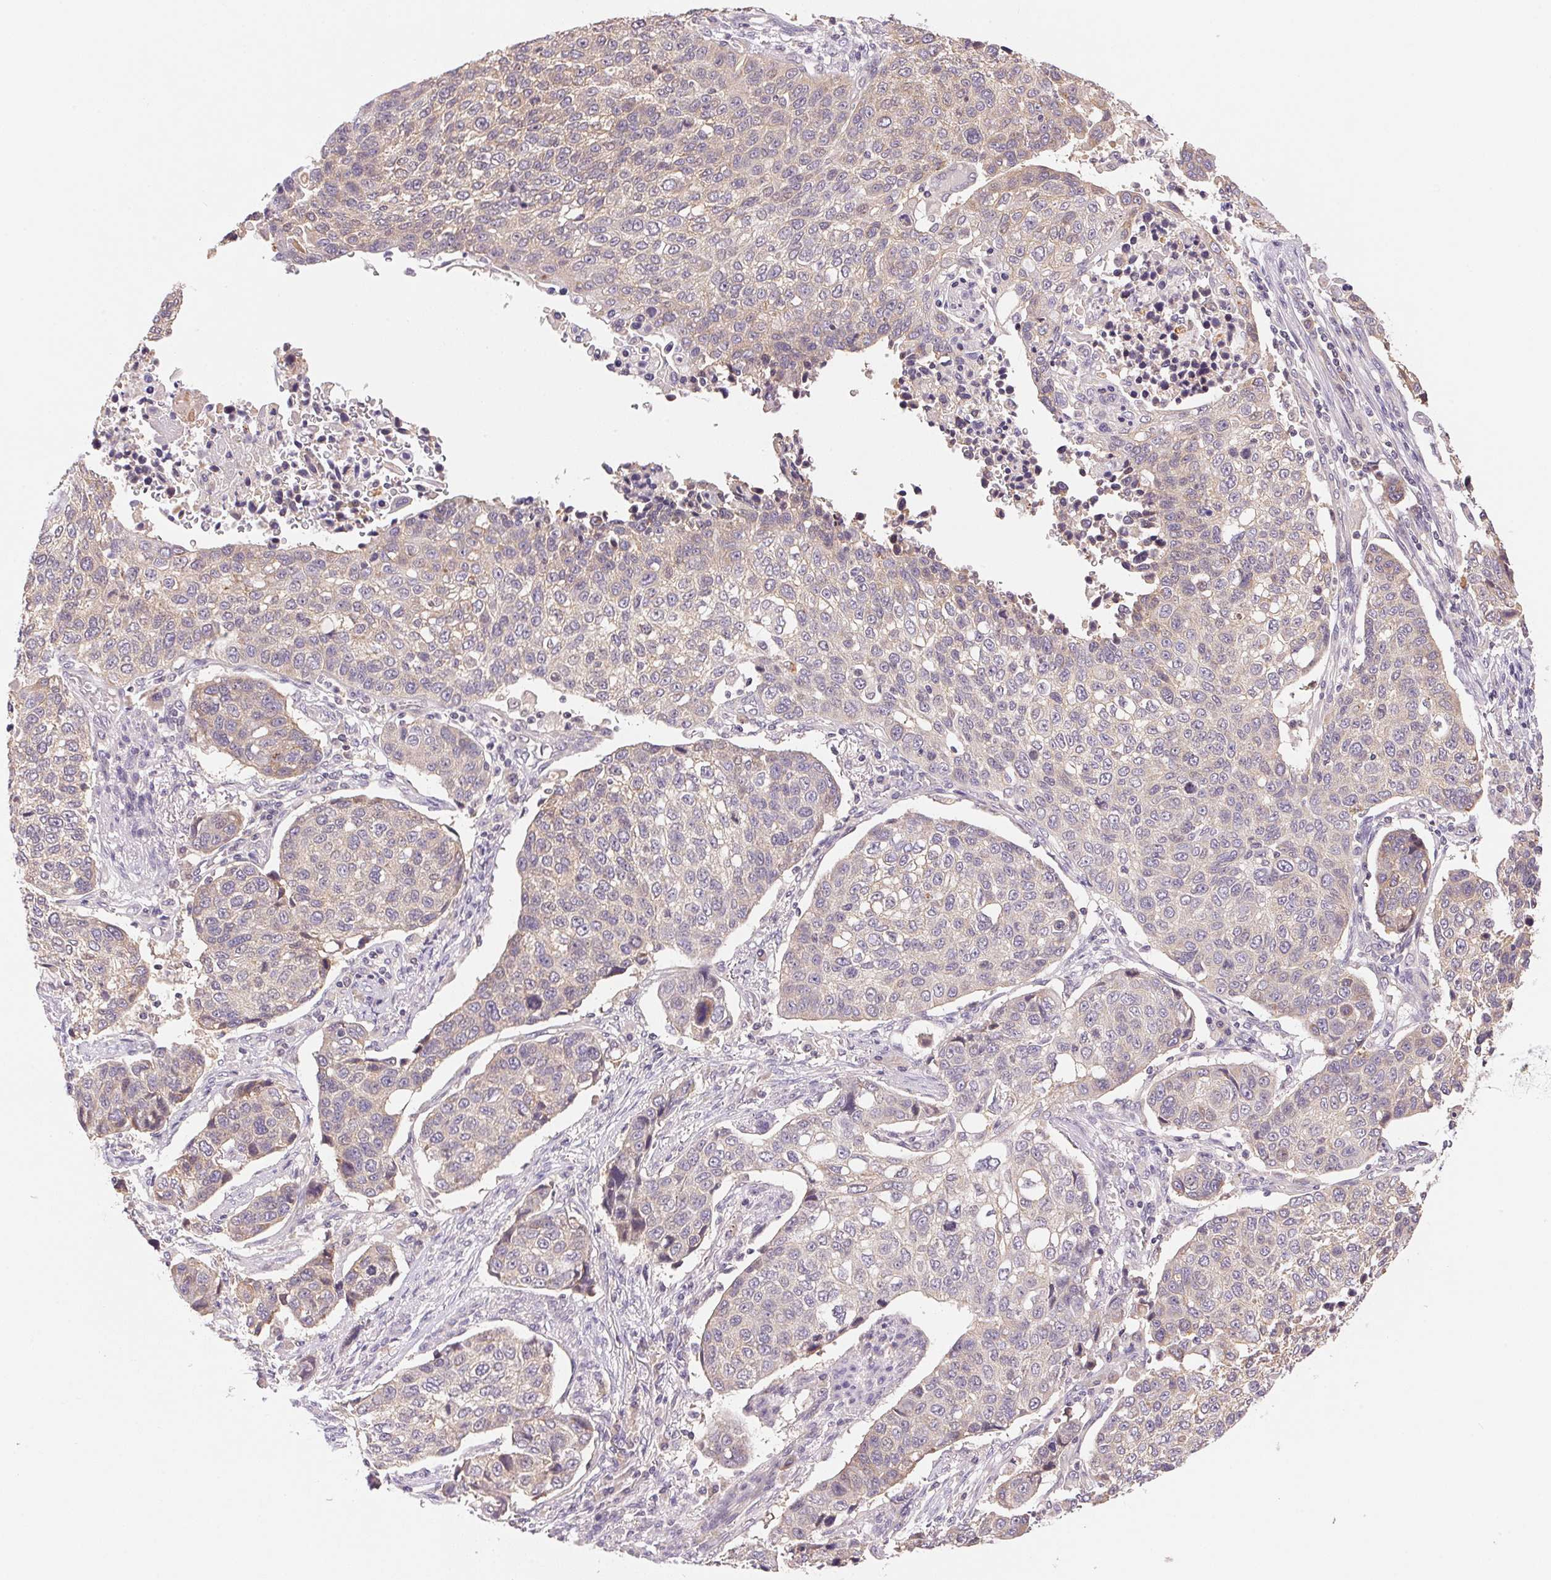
{"staining": {"intensity": "weak", "quantity": "25%-75%", "location": "cytoplasmic/membranous"}, "tissue": "lung cancer", "cell_type": "Tumor cells", "image_type": "cancer", "snomed": [{"axis": "morphology", "description": "Squamous cell carcinoma, NOS"}, {"axis": "topography", "description": "Lymph node"}, {"axis": "topography", "description": "Lung"}], "caption": "An IHC image of neoplastic tissue is shown. Protein staining in brown highlights weak cytoplasmic/membranous positivity in lung squamous cell carcinoma within tumor cells.", "gene": "BNIP5", "patient": {"sex": "male", "age": 61}}